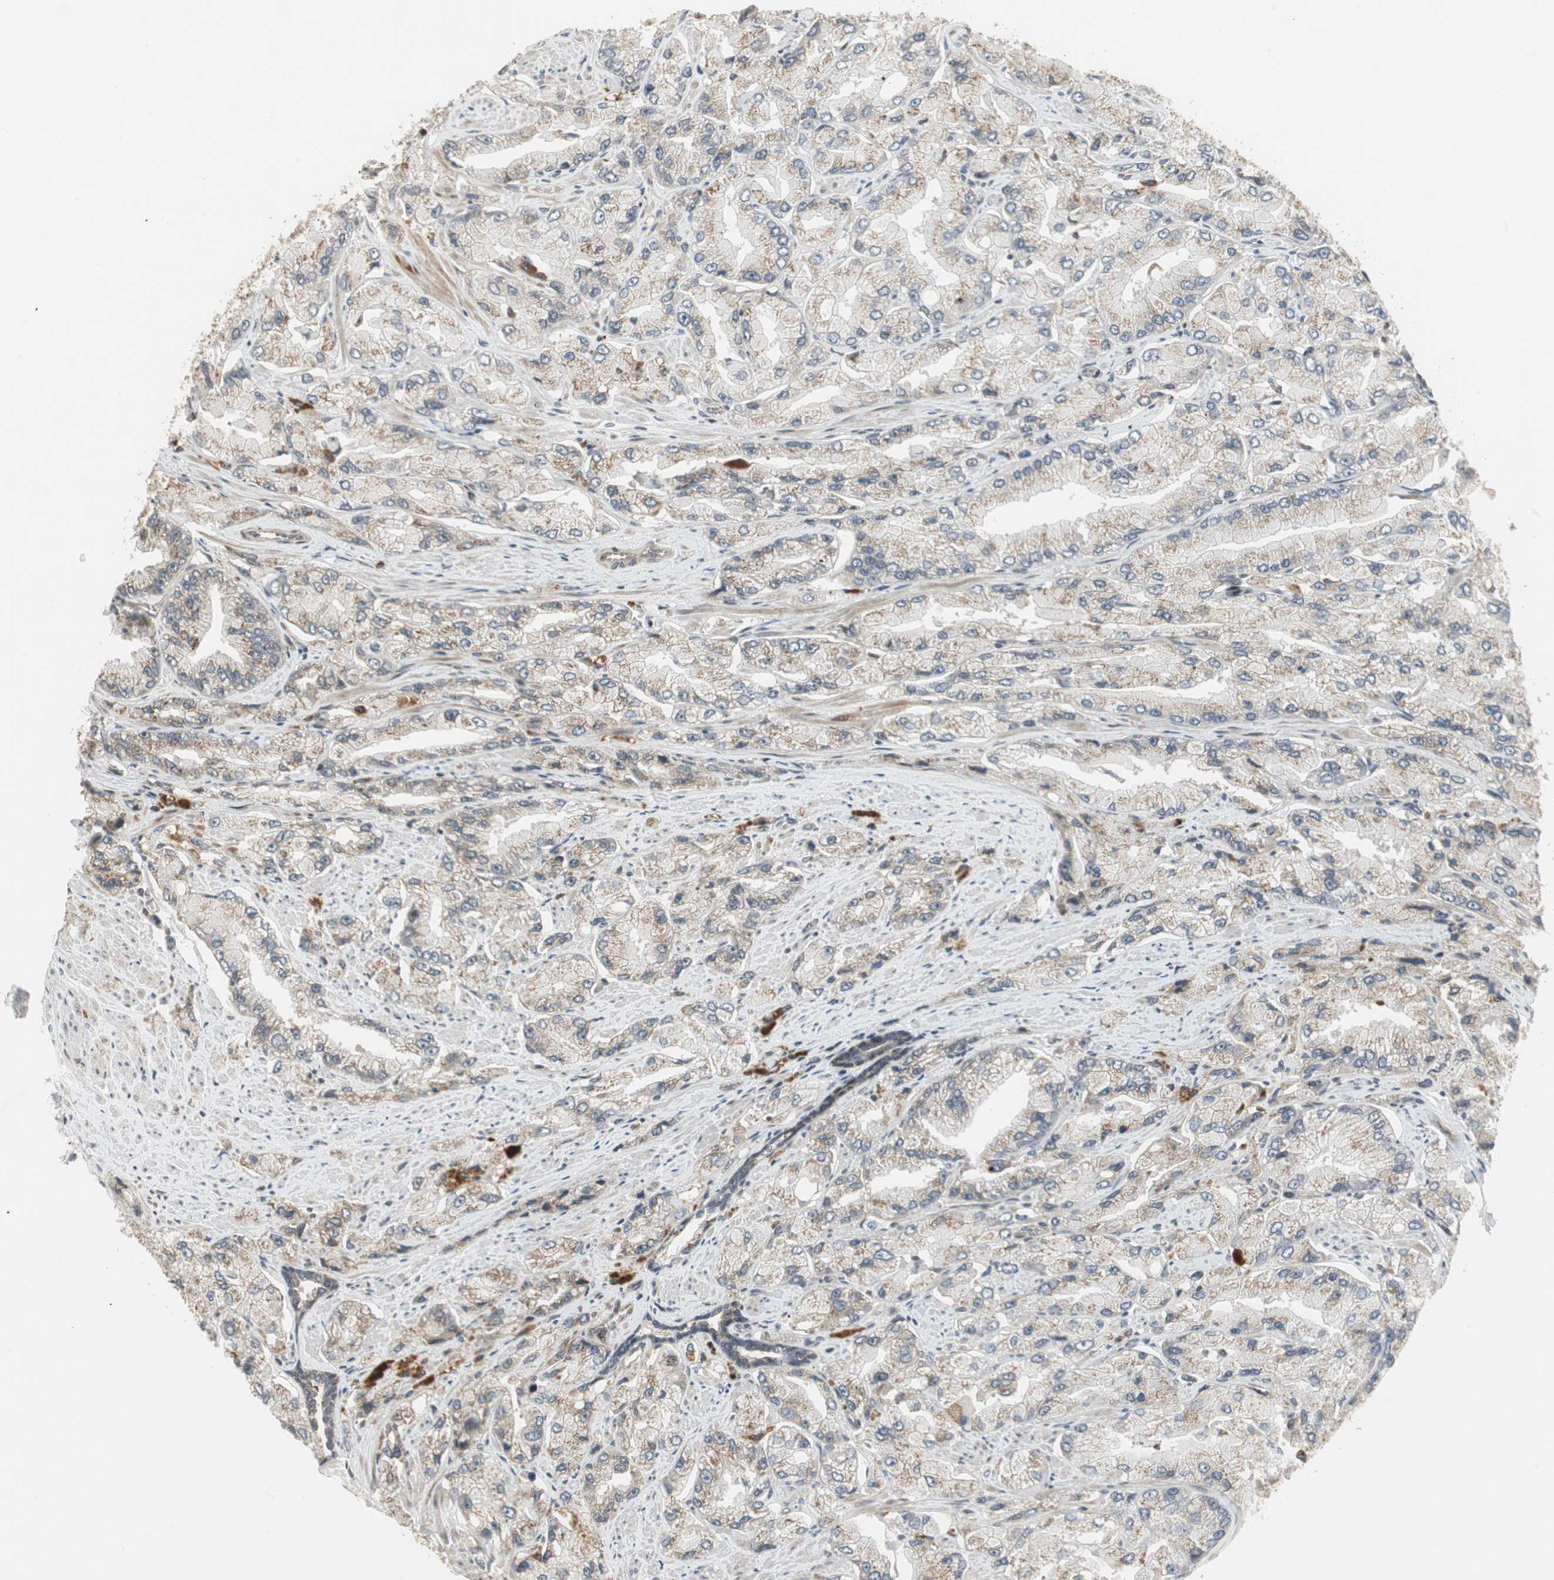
{"staining": {"intensity": "weak", "quantity": "25%-75%", "location": "cytoplasmic/membranous"}, "tissue": "prostate cancer", "cell_type": "Tumor cells", "image_type": "cancer", "snomed": [{"axis": "morphology", "description": "Adenocarcinoma, High grade"}, {"axis": "topography", "description": "Prostate"}], "caption": "High-power microscopy captured an immunohistochemistry (IHC) micrograph of adenocarcinoma (high-grade) (prostate), revealing weak cytoplasmic/membranous expression in approximately 25%-75% of tumor cells.", "gene": "SNX4", "patient": {"sex": "male", "age": 58}}